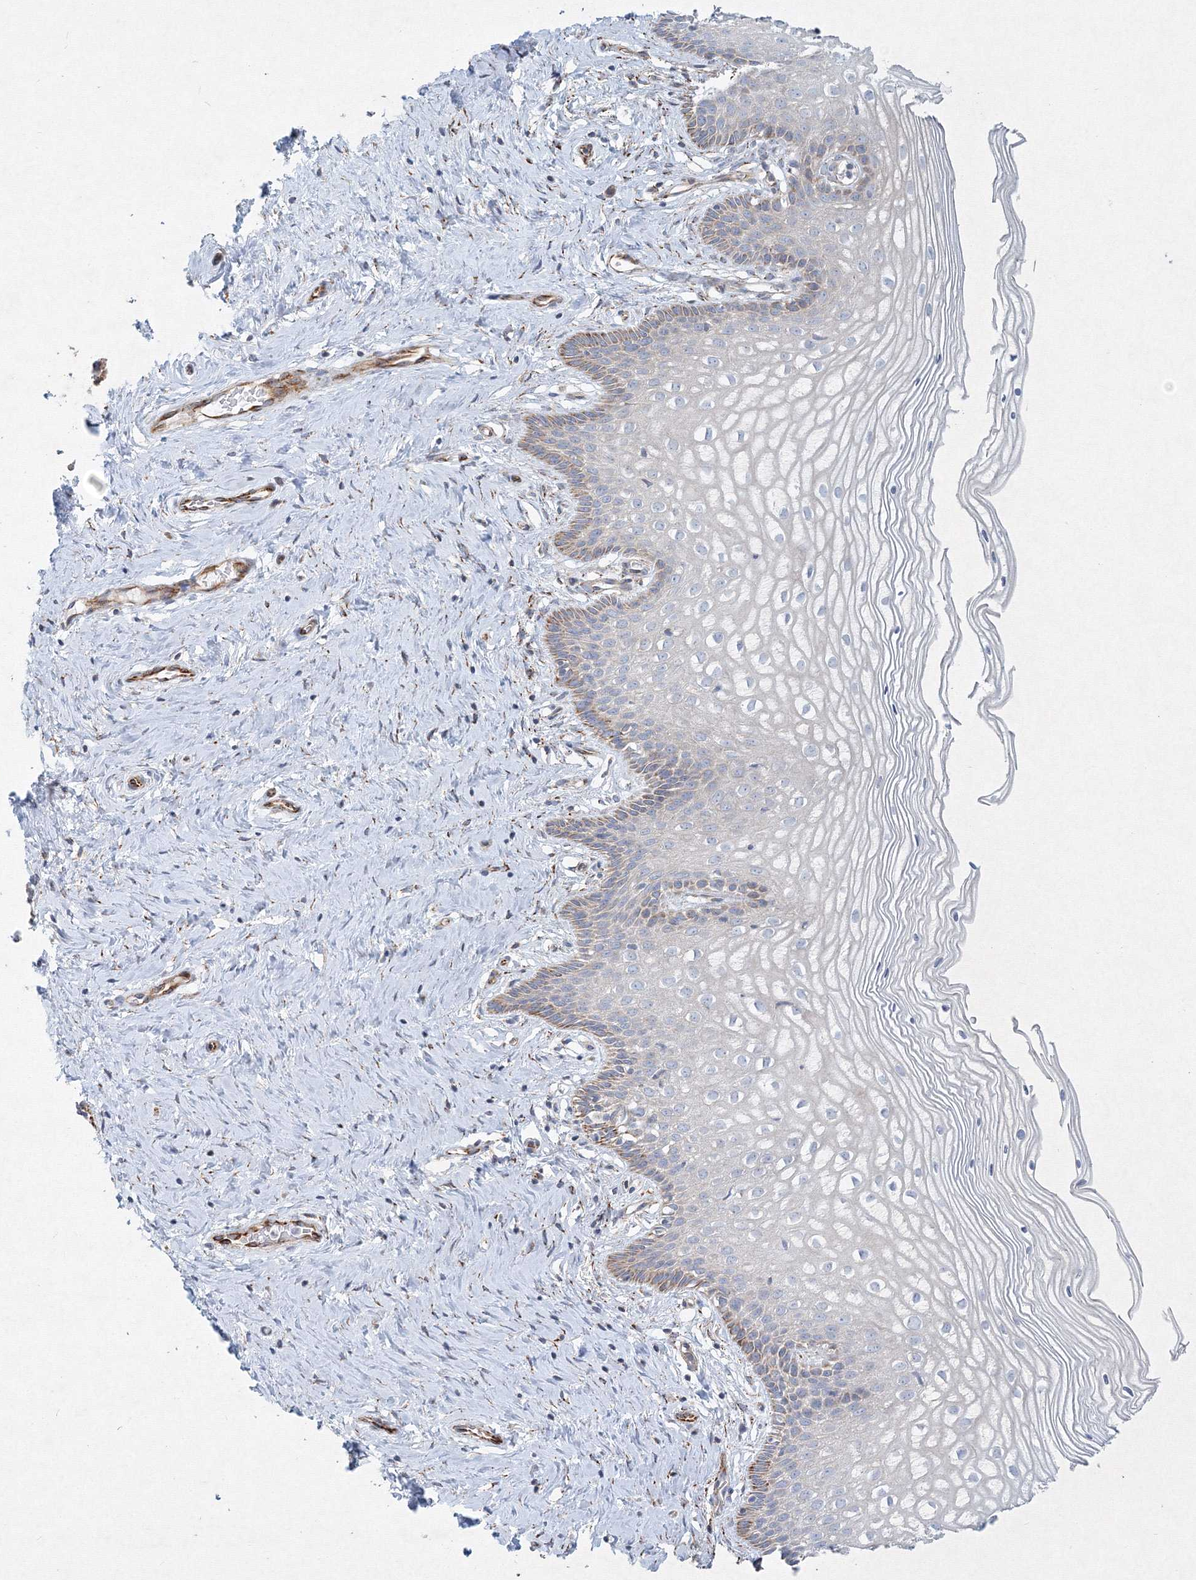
{"staining": {"intensity": "moderate", "quantity": "25%-75%", "location": "cytoplasmic/membranous"}, "tissue": "cervix", "cell_type": "Glandular cells", "image_type": "normal", "snomed": [{"axis": "morphology", "description": "Normal tissue, NOS"}, {"axis": "topography", "description": "Cervix"}], "caption": "An immunohistochemistry (IHC) image of unremarkable tissue is shown. Protein staining in brown highlights moderate cytoplasmic/membranous positivity in cervix within glandular cells.", "gene": "WDR49", "patient": {"sex": "female", "age": 33}}